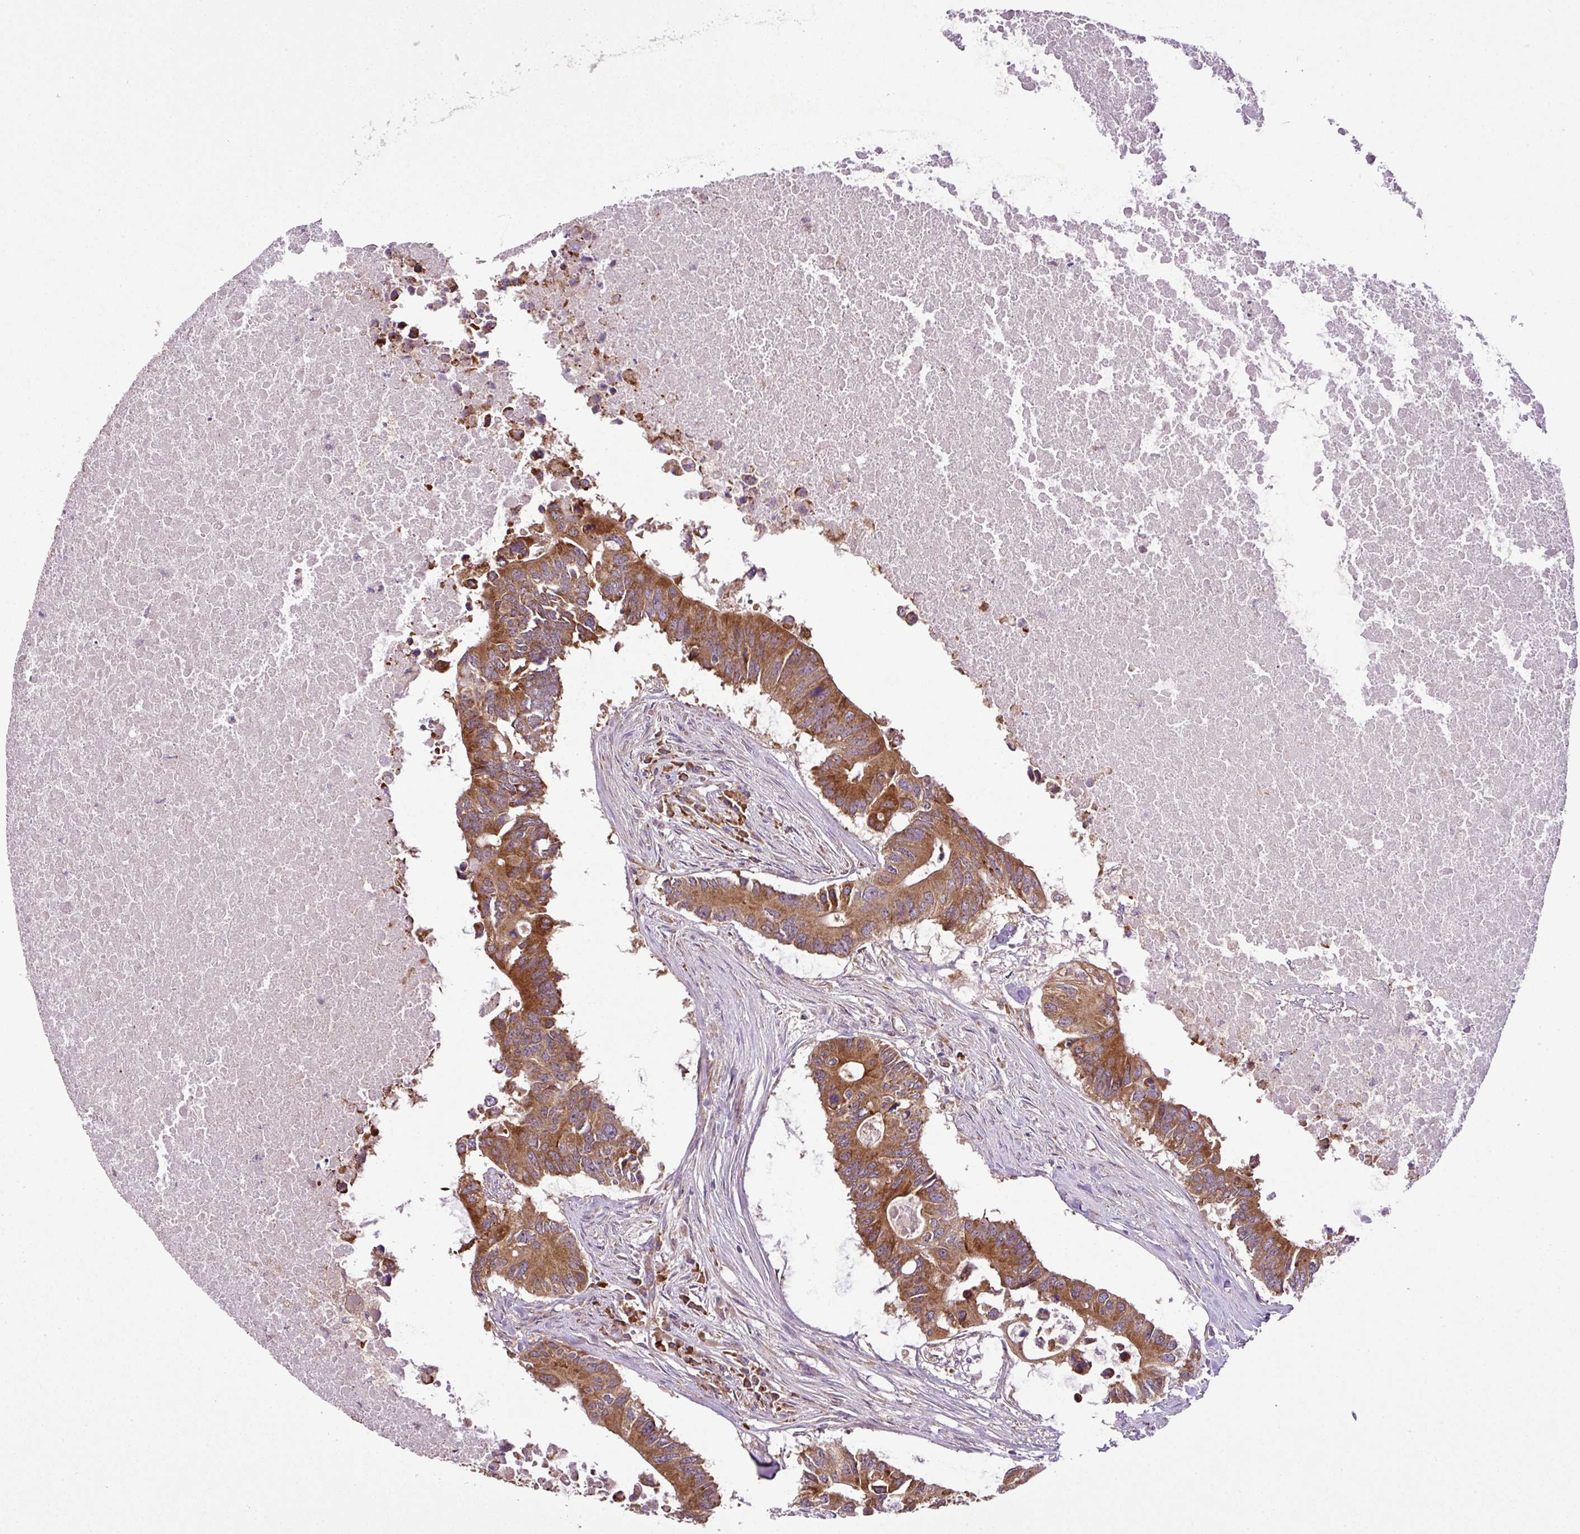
{"staining": {"intensity": "moderate", "quantity": ">75%", "location": "cytoplasmic/membranous"}, "tissue": "colorectal cancer", "cell_type": "Tumor cells", "image_type": "cancer", "snomed": [{"axis": "morphology", "description": "Adenocarcinoma, NOS"}, {"axis": "topography", "description": "Colon"}], "caption": "Protein analysis of adenocarcinoma (colorectal) tissue displays moderate cytoplasmic/membranous positivity in about >75% of tumor cells.", "gene": "DLGAP4", "patient": {"sex": "male", "age": 71}}